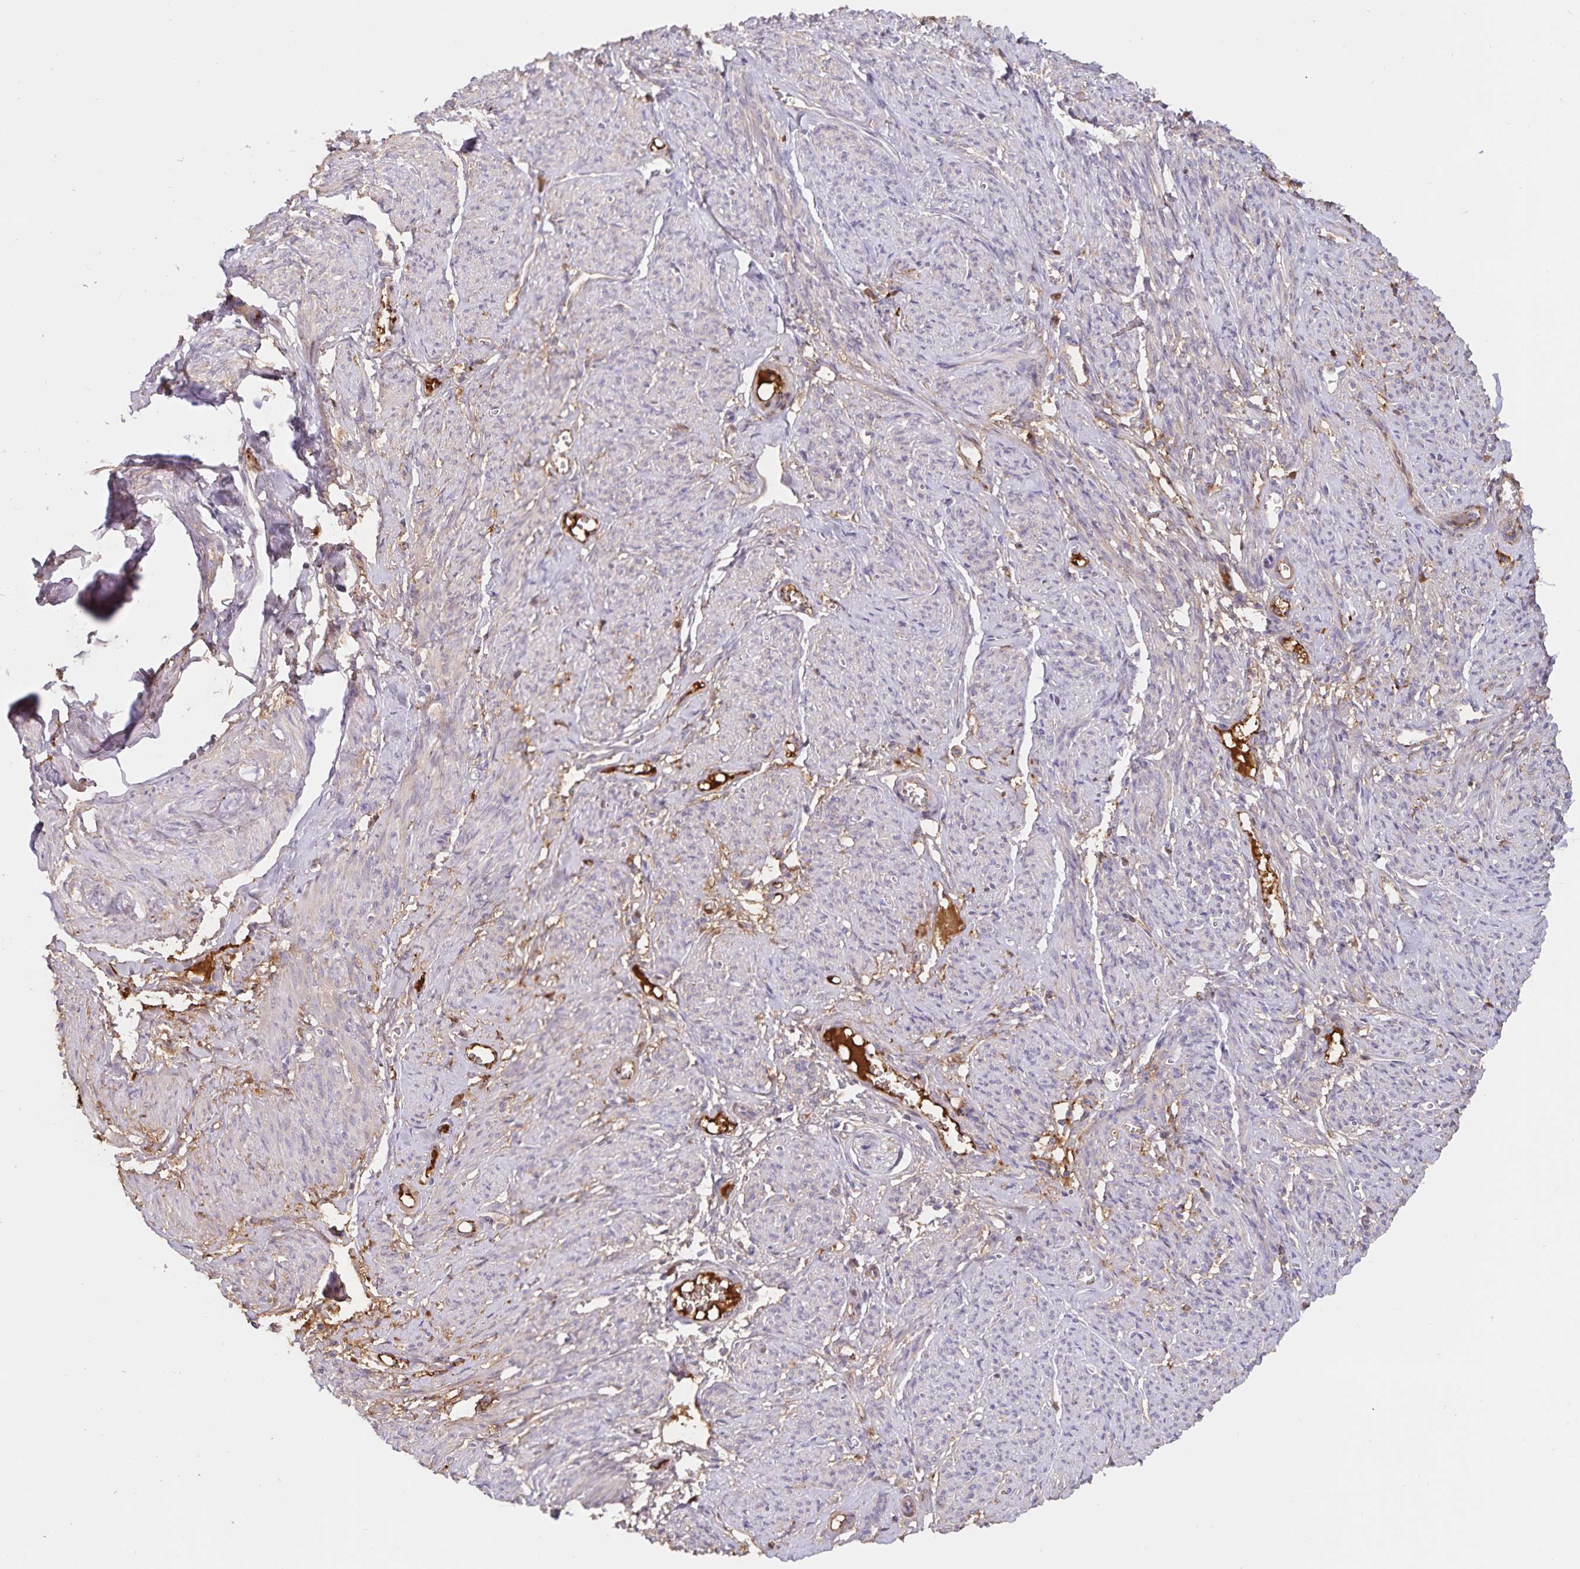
{"staining": {"intensity": "weak", "quantity": "<25%", "location": "cytoplasmic/membranous"}, "tissue": "smooth muscle", "cell_type": "Smooth muscle cells", "image_type": "normal", "snomed": [{"axis": "morphology", "description": "Normal tissue, NOS"}, {"axis": "topography", "description": "Smooth muscle"}], "caption": "This is an IHC histopathology image of unremarkable human smooth muscle. There is no expression in smooth muscle cells.", "gene": "FGG", "patient": {"sex": "female", "age": 65}}